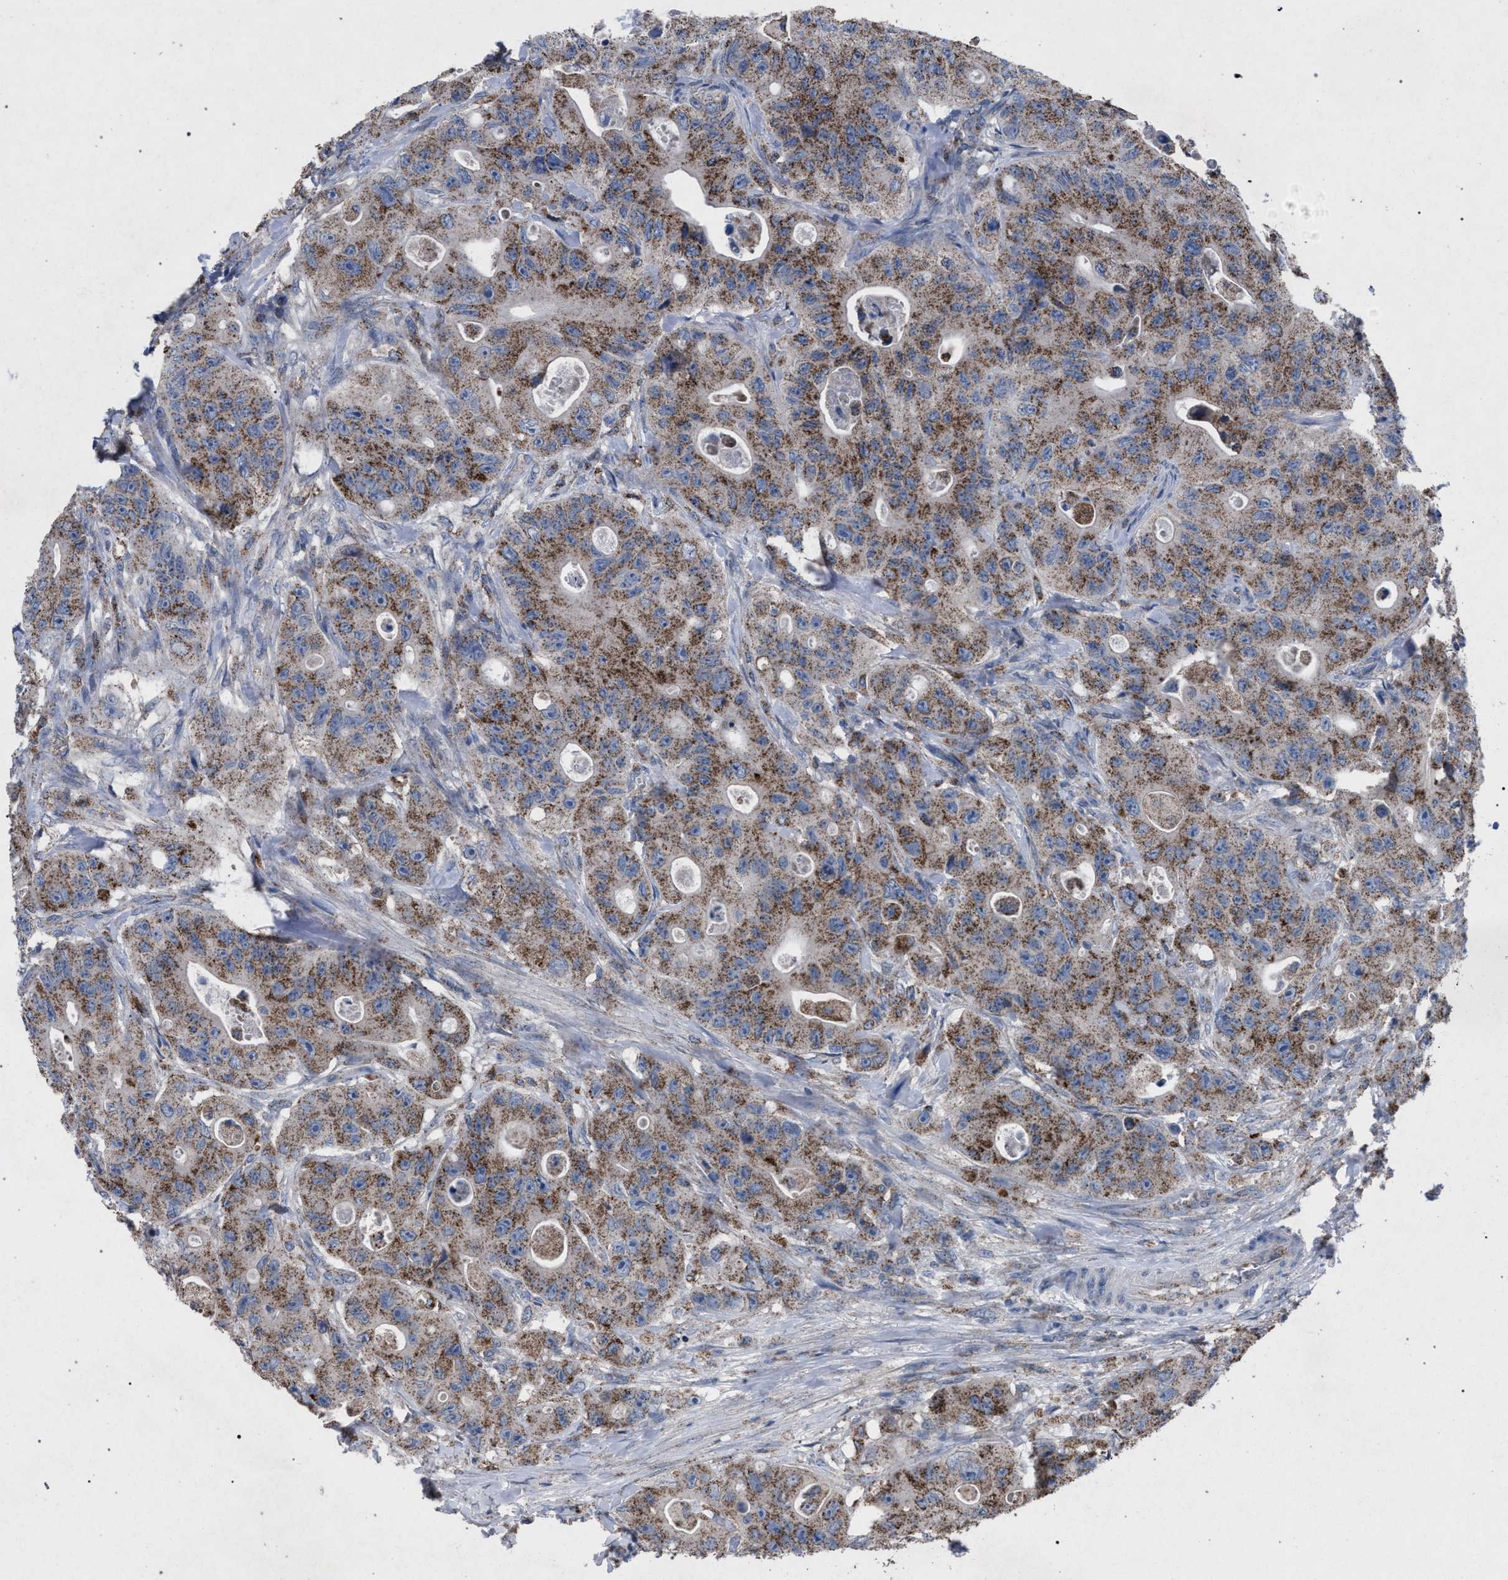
{"staining": {"intensity": "weak", "quantity": ">75%", "location": "cytoplasmic/membranous"}, "tissue": "colorectal cancer", "cell_type": "Tumor cells", "image_type": "cancer", "snomed": [{"axis": "morphology", "description": "Adenocarcinoma, NOS"}, {"axis": "topography", "description": "Colon"}], "caption": "An immunohistochemistry histopathology image of neoplastic tissue is shown. Protein staining in brown shows weak cytoplasmic/membranous positivity in colorectal cancer (adenocarcinoma) within tumor cells.", "gene": "HSD17B4", "patient": {"sex": "female", "age": 46}}